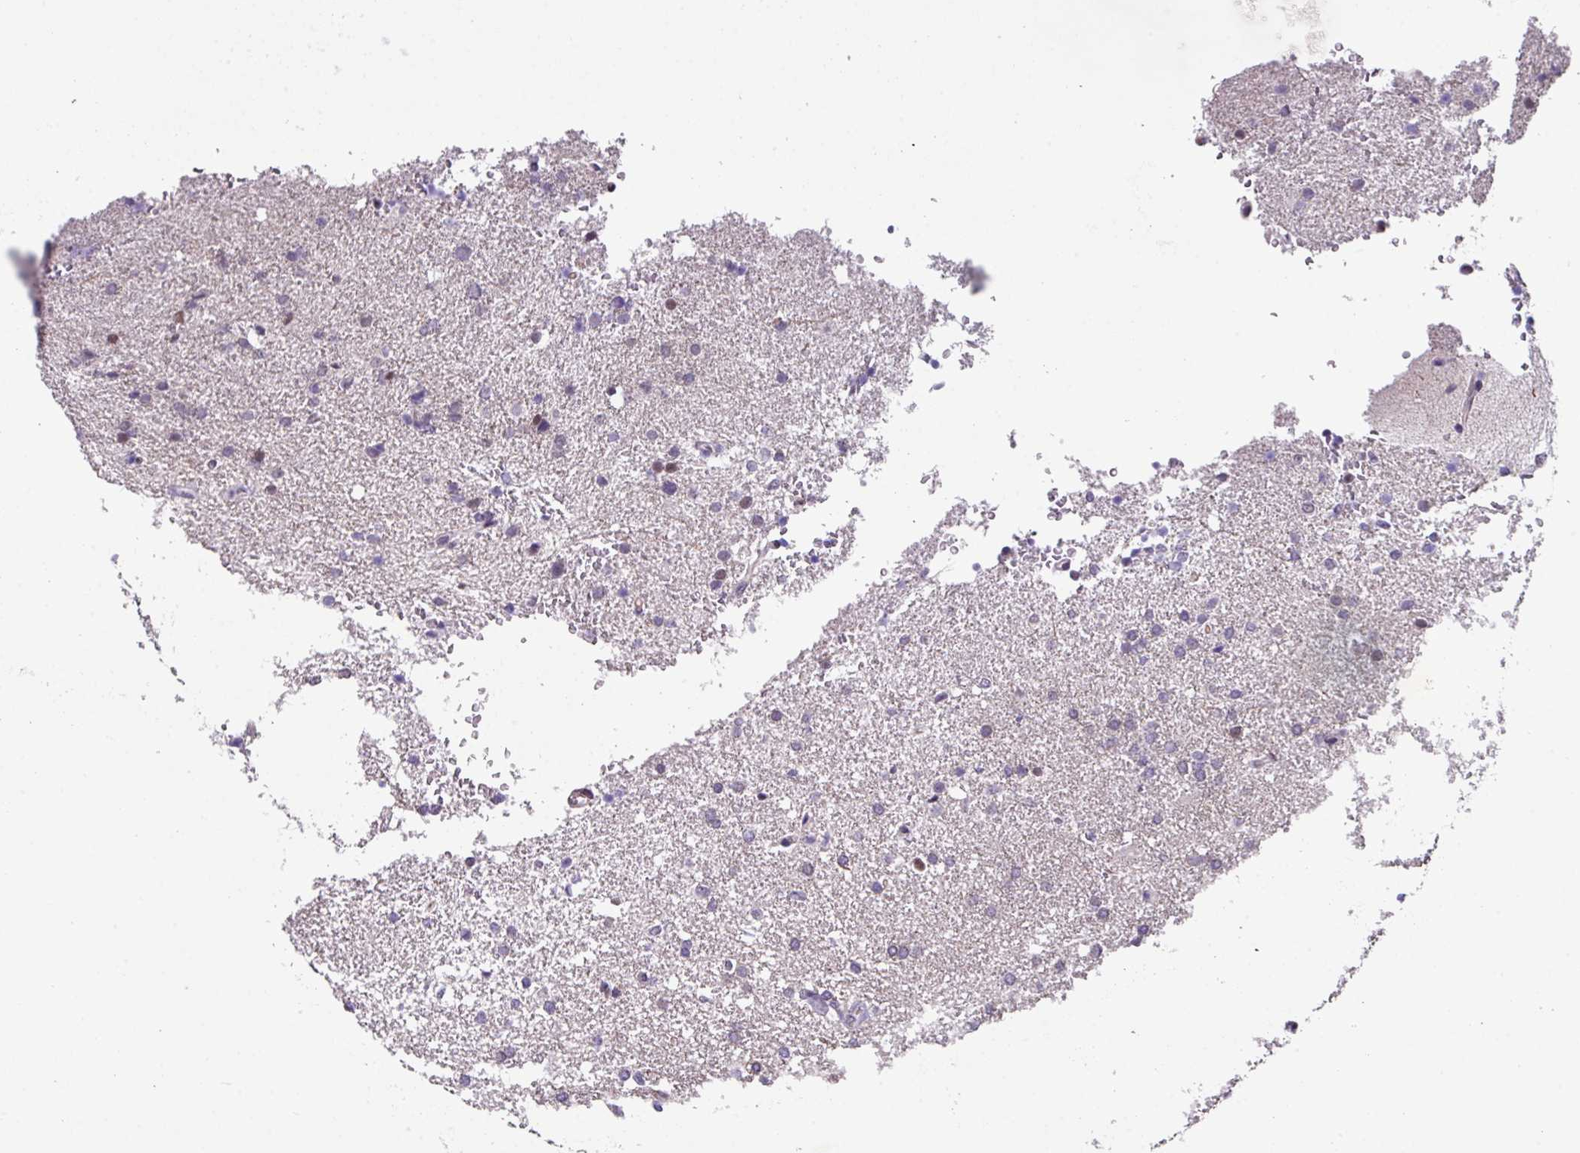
{"staining": {"intensity": "negative", "quantity": "none", "location": "none"}, "tissue": "glioma", "cell_type": "Tumor cells", "image_type": "cancer", "snomed": [{"axis": "morphology", "description": "Glioma, malignant, High grade"}, {"axis": "topography", "description": "Brain"}], "caption": "Glioma was stained to show a protein in brown. There is no significant staining in tumor cells.", "gene": "ZFP3", "patient": {"sex": "male", "age": 72}}